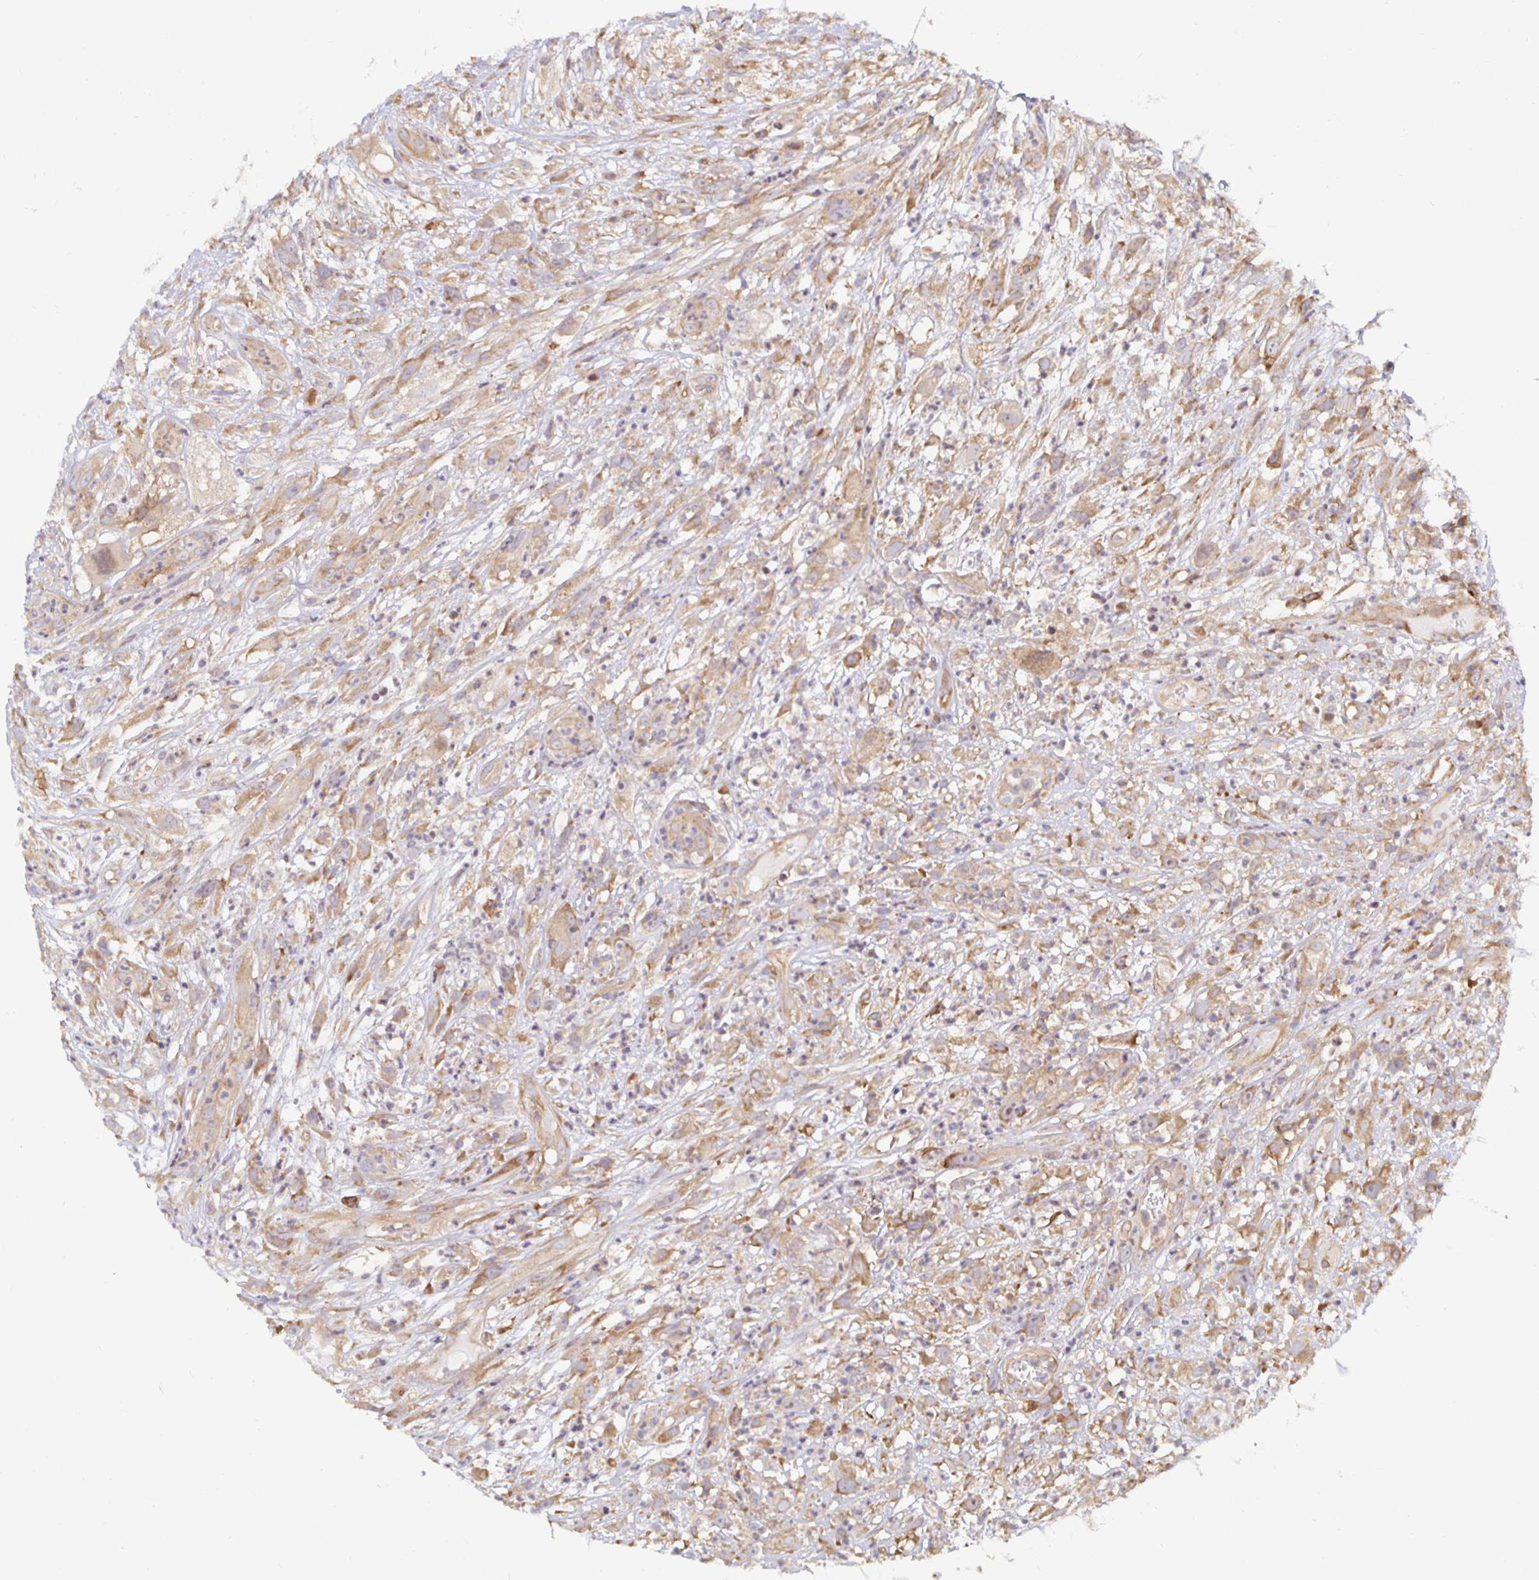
{"staining": {"intensity": "moderate", "quantity": ">75%", "location": "cytoplasmic/membranous"}, "tissue": "head and neck cancer", "cell_type": "Tumor cells", "image_type": "cancer", "snomed": [{"axis": "morphology", "description": "Squamous cell carcinoma, NOS"}, {"axis": "topography", "description": "Head-Neck"}], "caption": "Immunohistochemistry micrograph of neoplastic tissue: human head and neck cancer (squamous cell carcinoma) stained using immunohistochemistry (IHC) exhibits medium levels of moderate protein expression localized specifically in the cytoplasmic/membranous of tumor cells, appearing as a cytoplasmic/membranous brown color.", "gene": "PDAP1", "patient": {"sex": "male", "age": 65}}